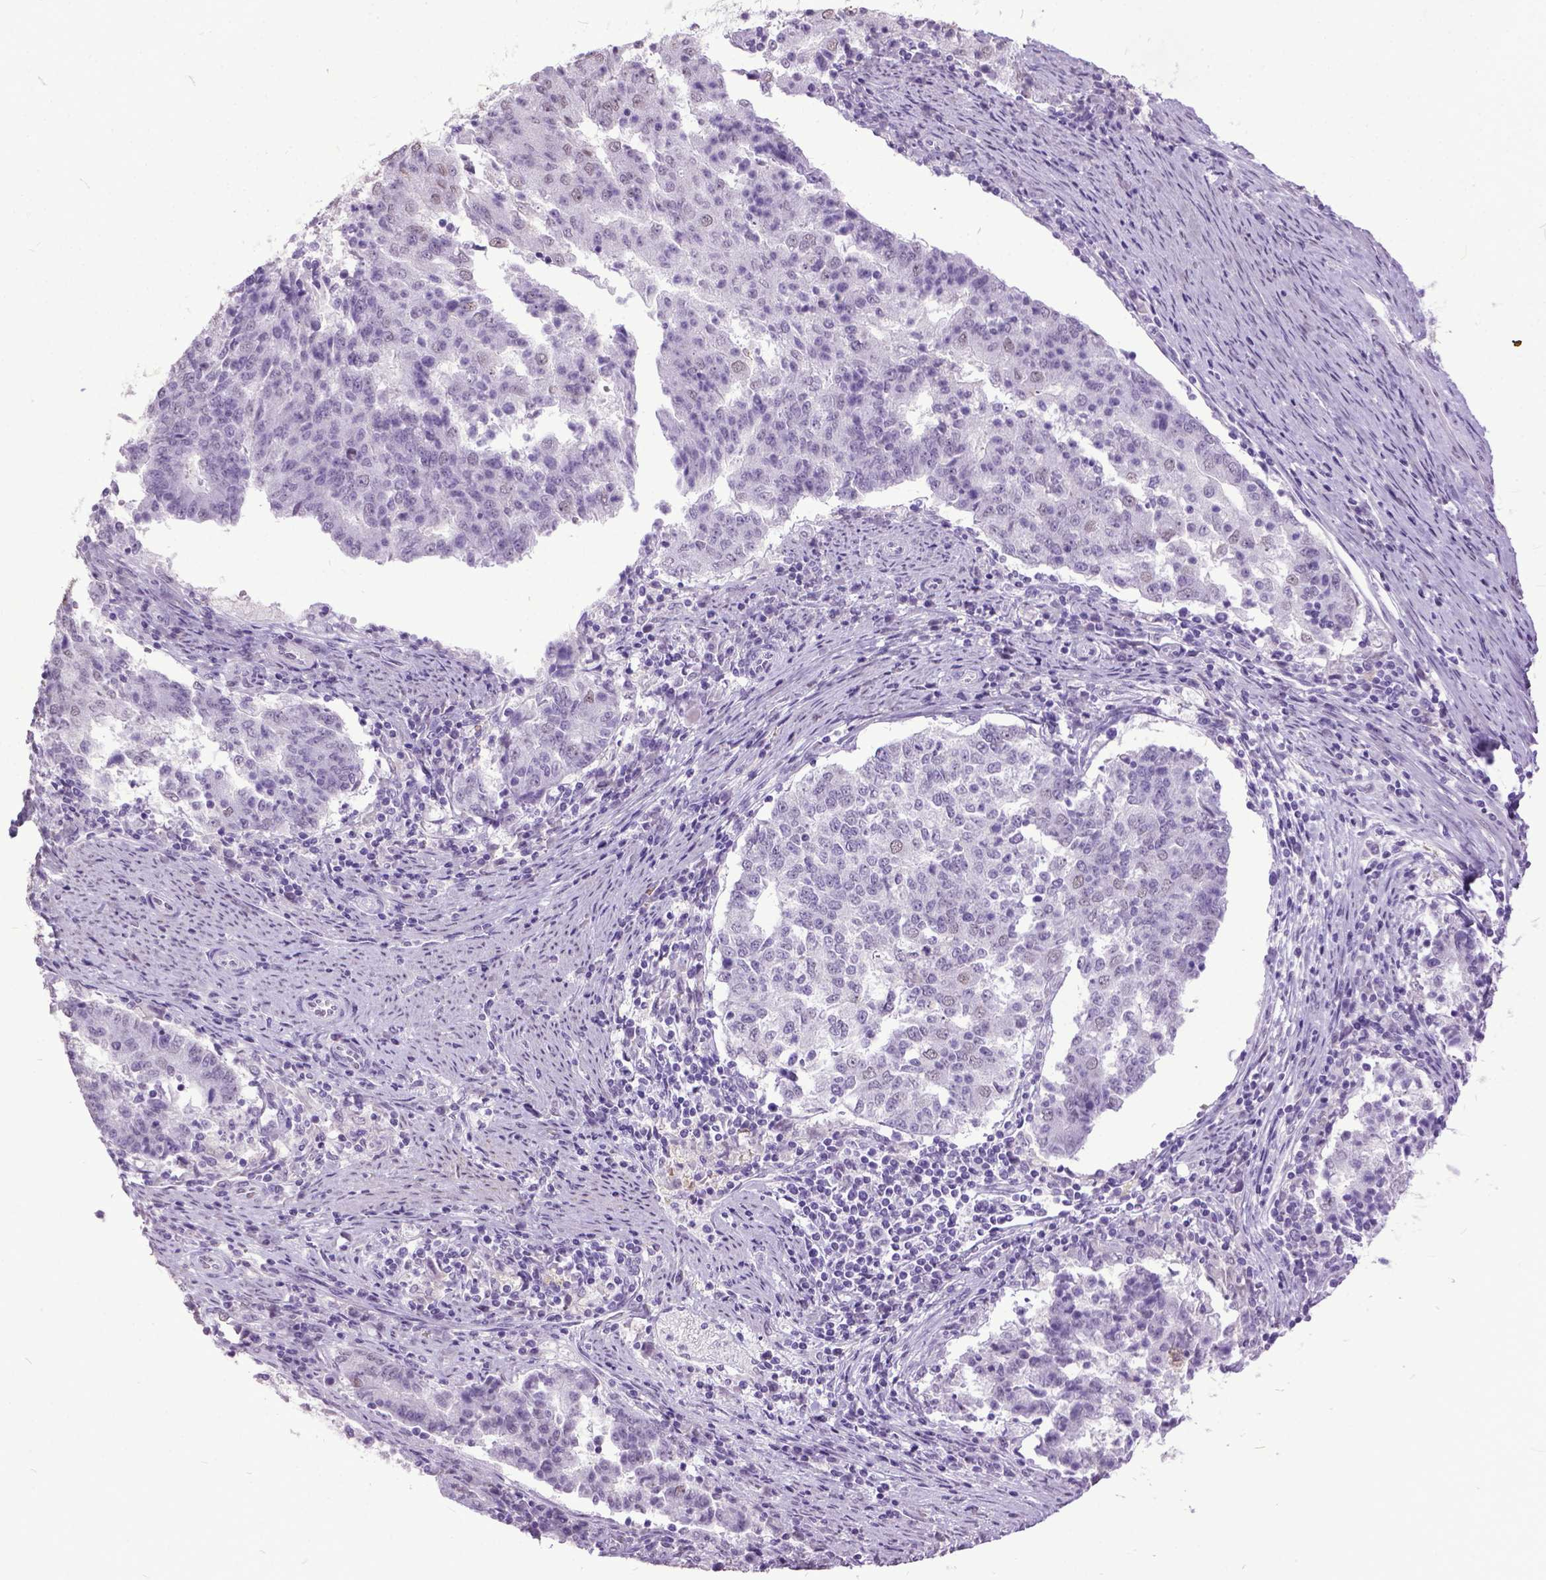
{"staining": {"intensity": "negative", "quantity": "none", "location": "none"}, "tissue": "endometrial cancer", "cell_type": "Tumor cells", "image_type": "cancer", "snomed": [{"axis": "morphology", "description": "Adenocarcinoma, NOS"}, {"axis": "topography", "description": "Endometrium"}], "caption": "Immunohistochemical staining of human adenocarcinoma (endometrial) reveals no significant staining in tumor cells.", "gene": "MARCHF10", "patient": {"sex": "female", "age": 82}}